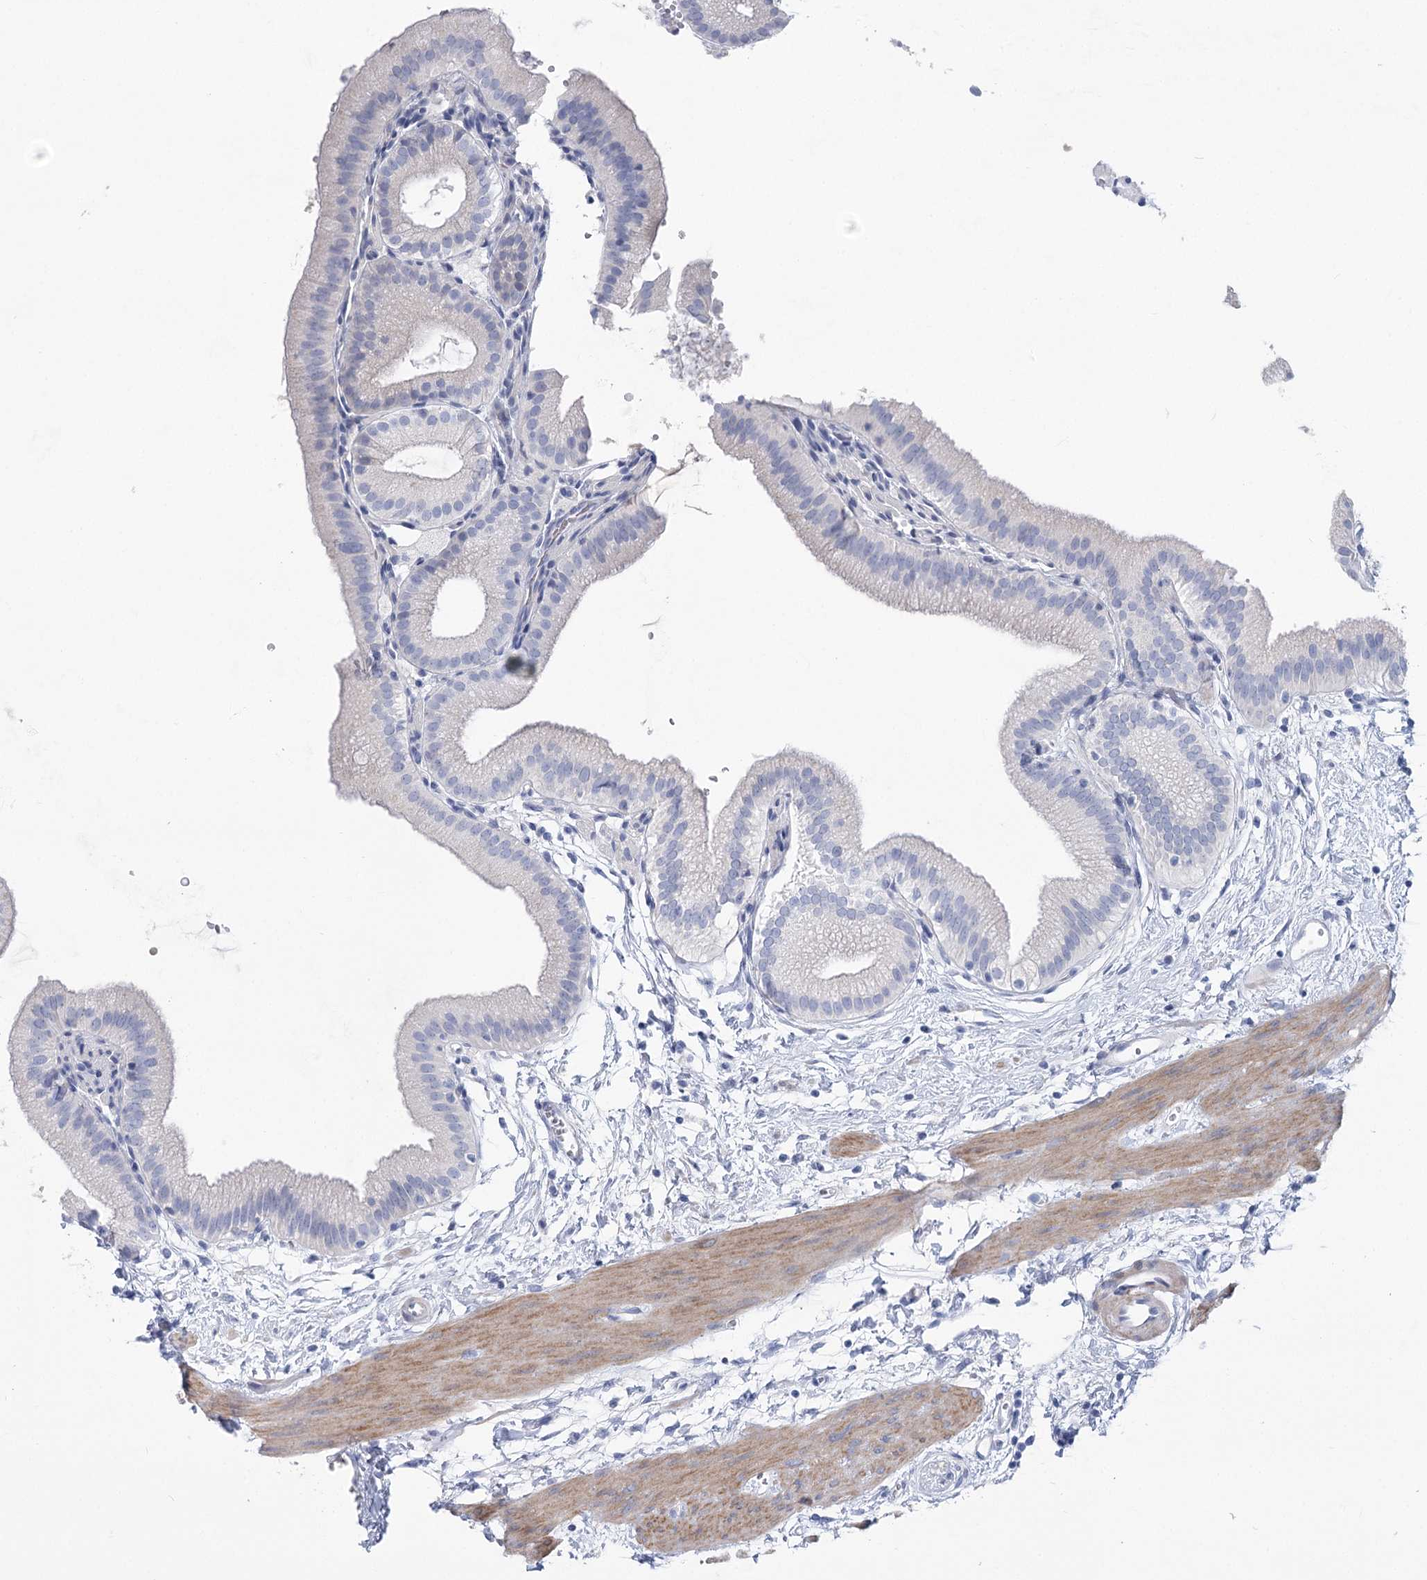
{"staining": {"intensity": "negative", "quantity": "none", "location": "none"}, "tissue": "gallbladder", "cell_type": "Glandular cells", "image_type": "normal", "snomed": [{"axis": "morphology", "description": "Normal tissue, NOS"}, {"axis": "topography", "description": "Gallbladder"}], "caption": "Immunohistochemical staining of benign gallbladder reveals no significant positivity in glandular cells. (DAB (3,3'-diaminobenzidine) immunohistochemistry (IHC), high magnification).", "gene": "WDR74", "patient": {"sex": "male", "age": 55}}